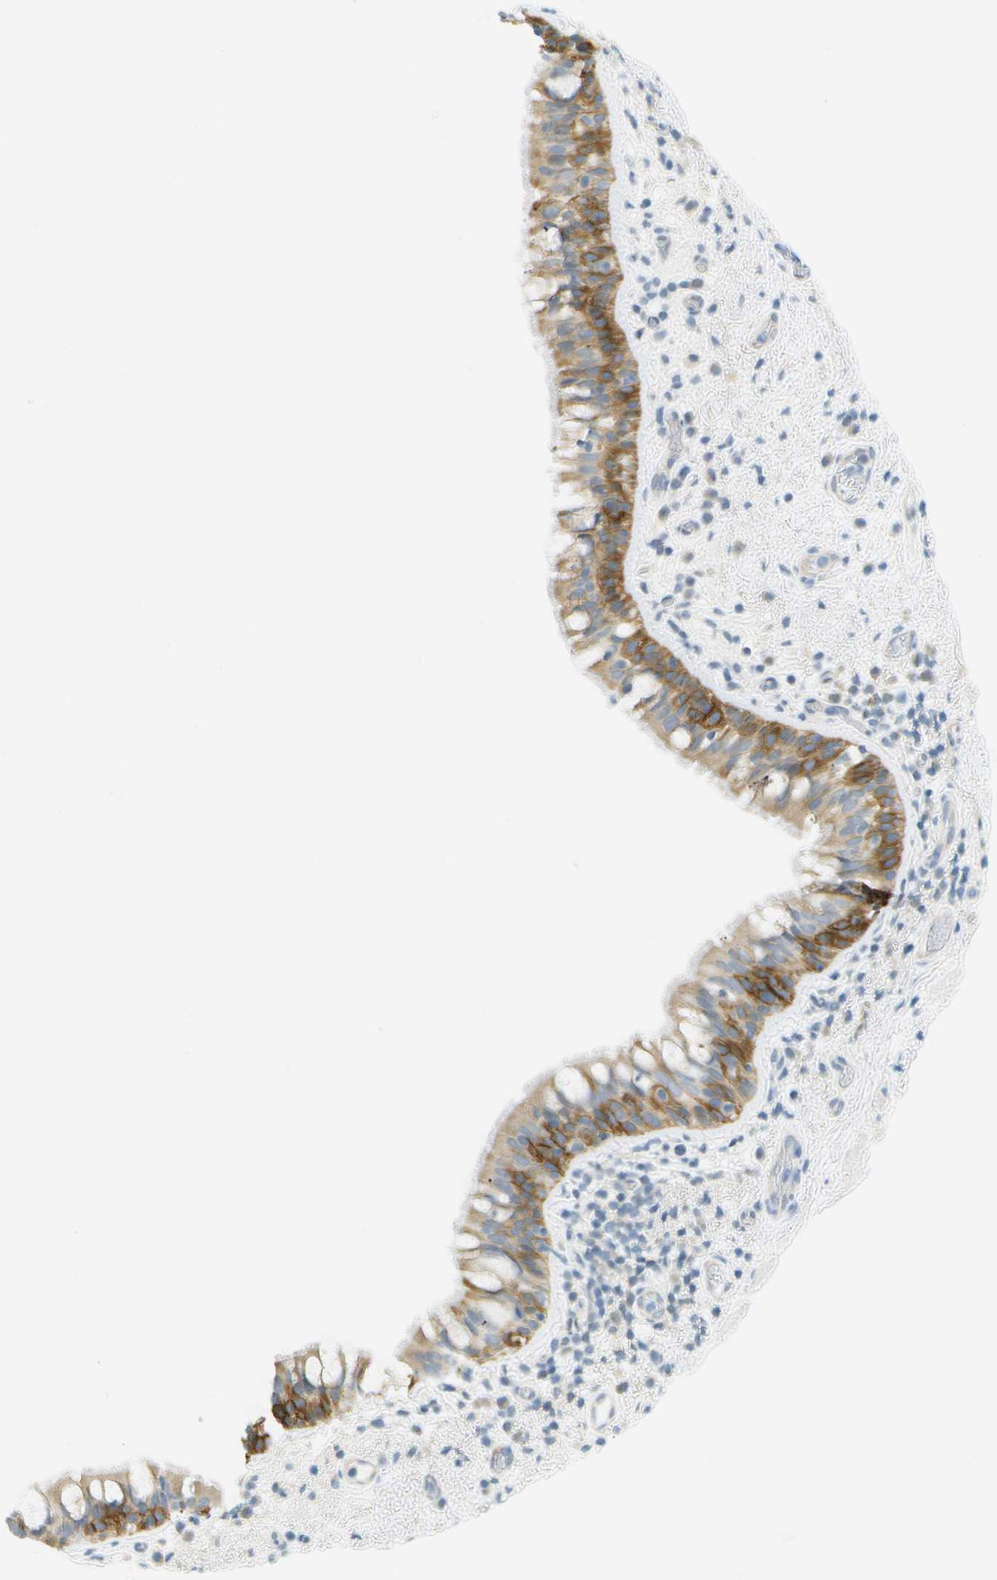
{"staining": {"intensity": "moderate", "quantity": "<25%", "location": "cytoplasmic/membranous"}, "tissue": "bronchus", "cell_type": "Respiratory epithelial cells", "image_type": "normal", "snomed": [{"axis": "morphology", "description": "Normal tissue, NOS"}, {"axis": "morphology", "description": "Inflammation, NOS"}, {"axis": "topography", "description": "Cartilage tissue"}, {"axis": "topography", "description": "Bronchus"}], "caption": "Human bronchus stained with a brown dye displays moderate cytoplasmic/membranous positive staining in approximately <25% of respiratory epithelial cells.", "gene": "SMYD5", "patient": {"sex": "male", "age": 77}}